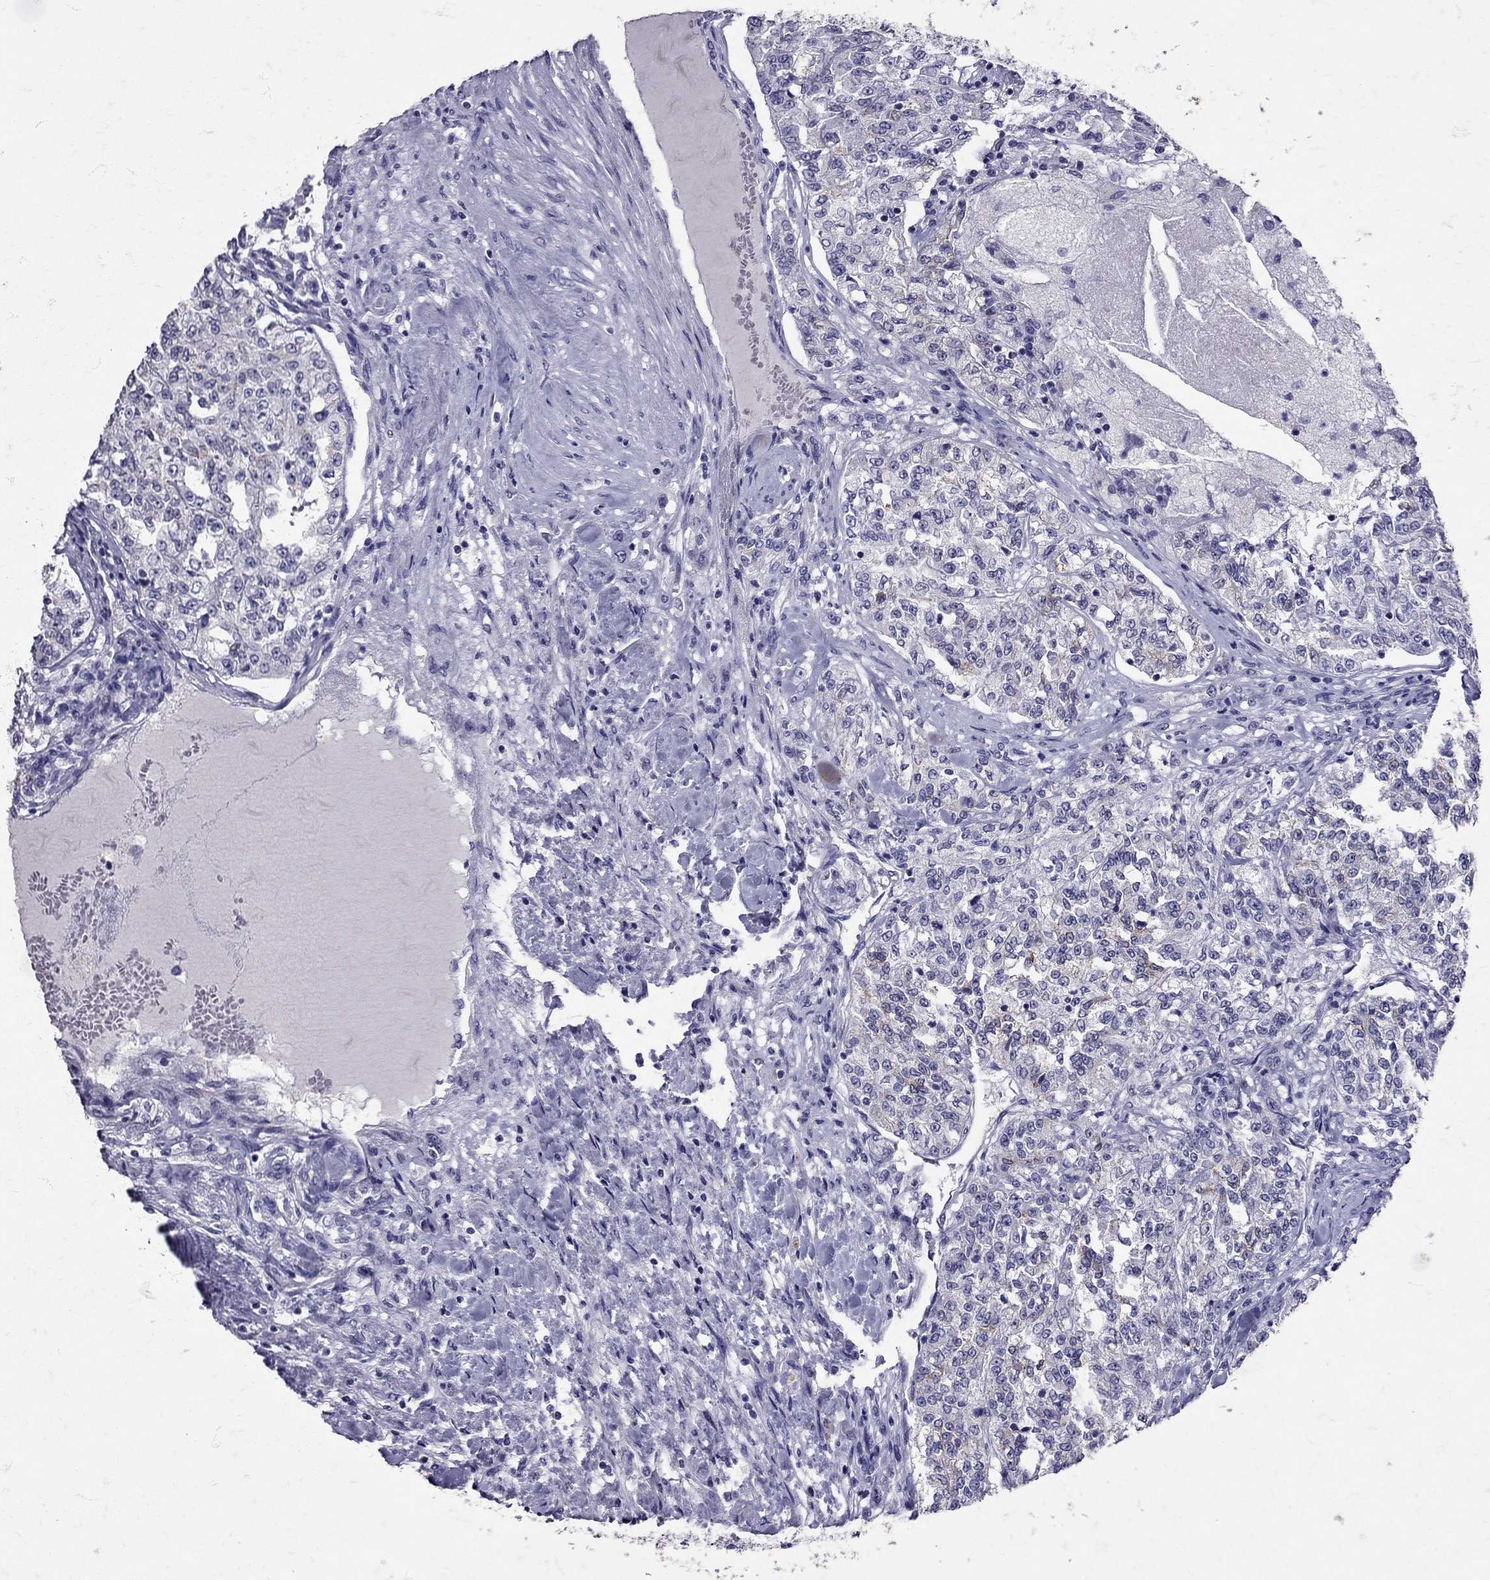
{"staining": {"intensity": "negative", "quantity": "none", "location": "none"}, "tissue": "renal cancer", "cell_type": "Tumor cells", "image_type": "cancer", "snomed": [{"axis": "morphology", "description": "Adenocarcinoma, NOS"}, {"axis": "topography", "description": "Kidney"}], "caption": "DAB immunohistochemical staining of human renal cancer displays no significant expression in tumor cells.", "gene": "SST", "patient": {"sex": "female", "age": 63}}